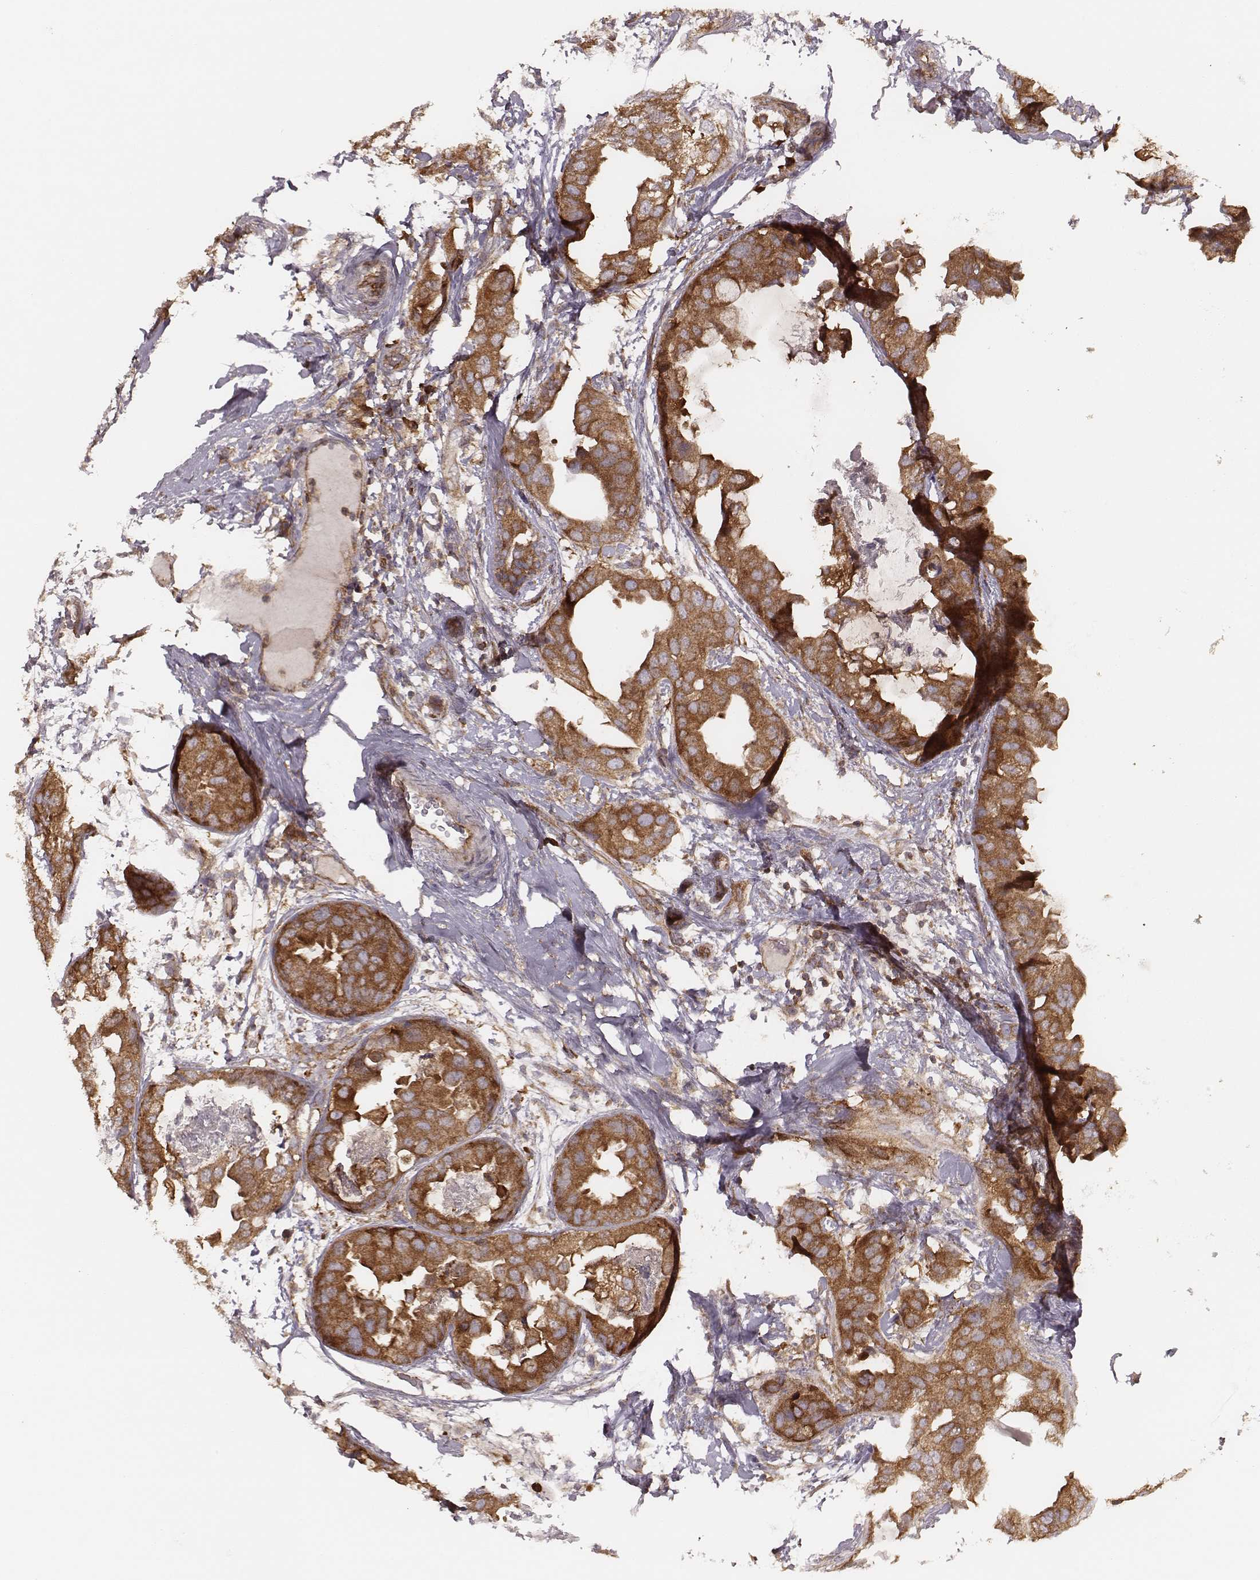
{"staining": {"intensity": "strong", "quantity": ">75%", "location": "cytoplasmic/membranous"}, "tissue": "breast cancer", "cell_type": "Tumor cells", "image_type": "cancer", "snomed": [{"axis": "morphology", "description": "Normal tissue, NOS"}, {"axis": "morphology", "description": "Duct carcinoma"}, {"axis": "topography", "description": "Breast"}], "caption": "A high amount of strong cytoplasmic/membranous positivity is appreciated in about >75% of tumor cells in breast cancer tissue.", "gene": "CARS1", "patient": {"sex": "female", "age": 40}}